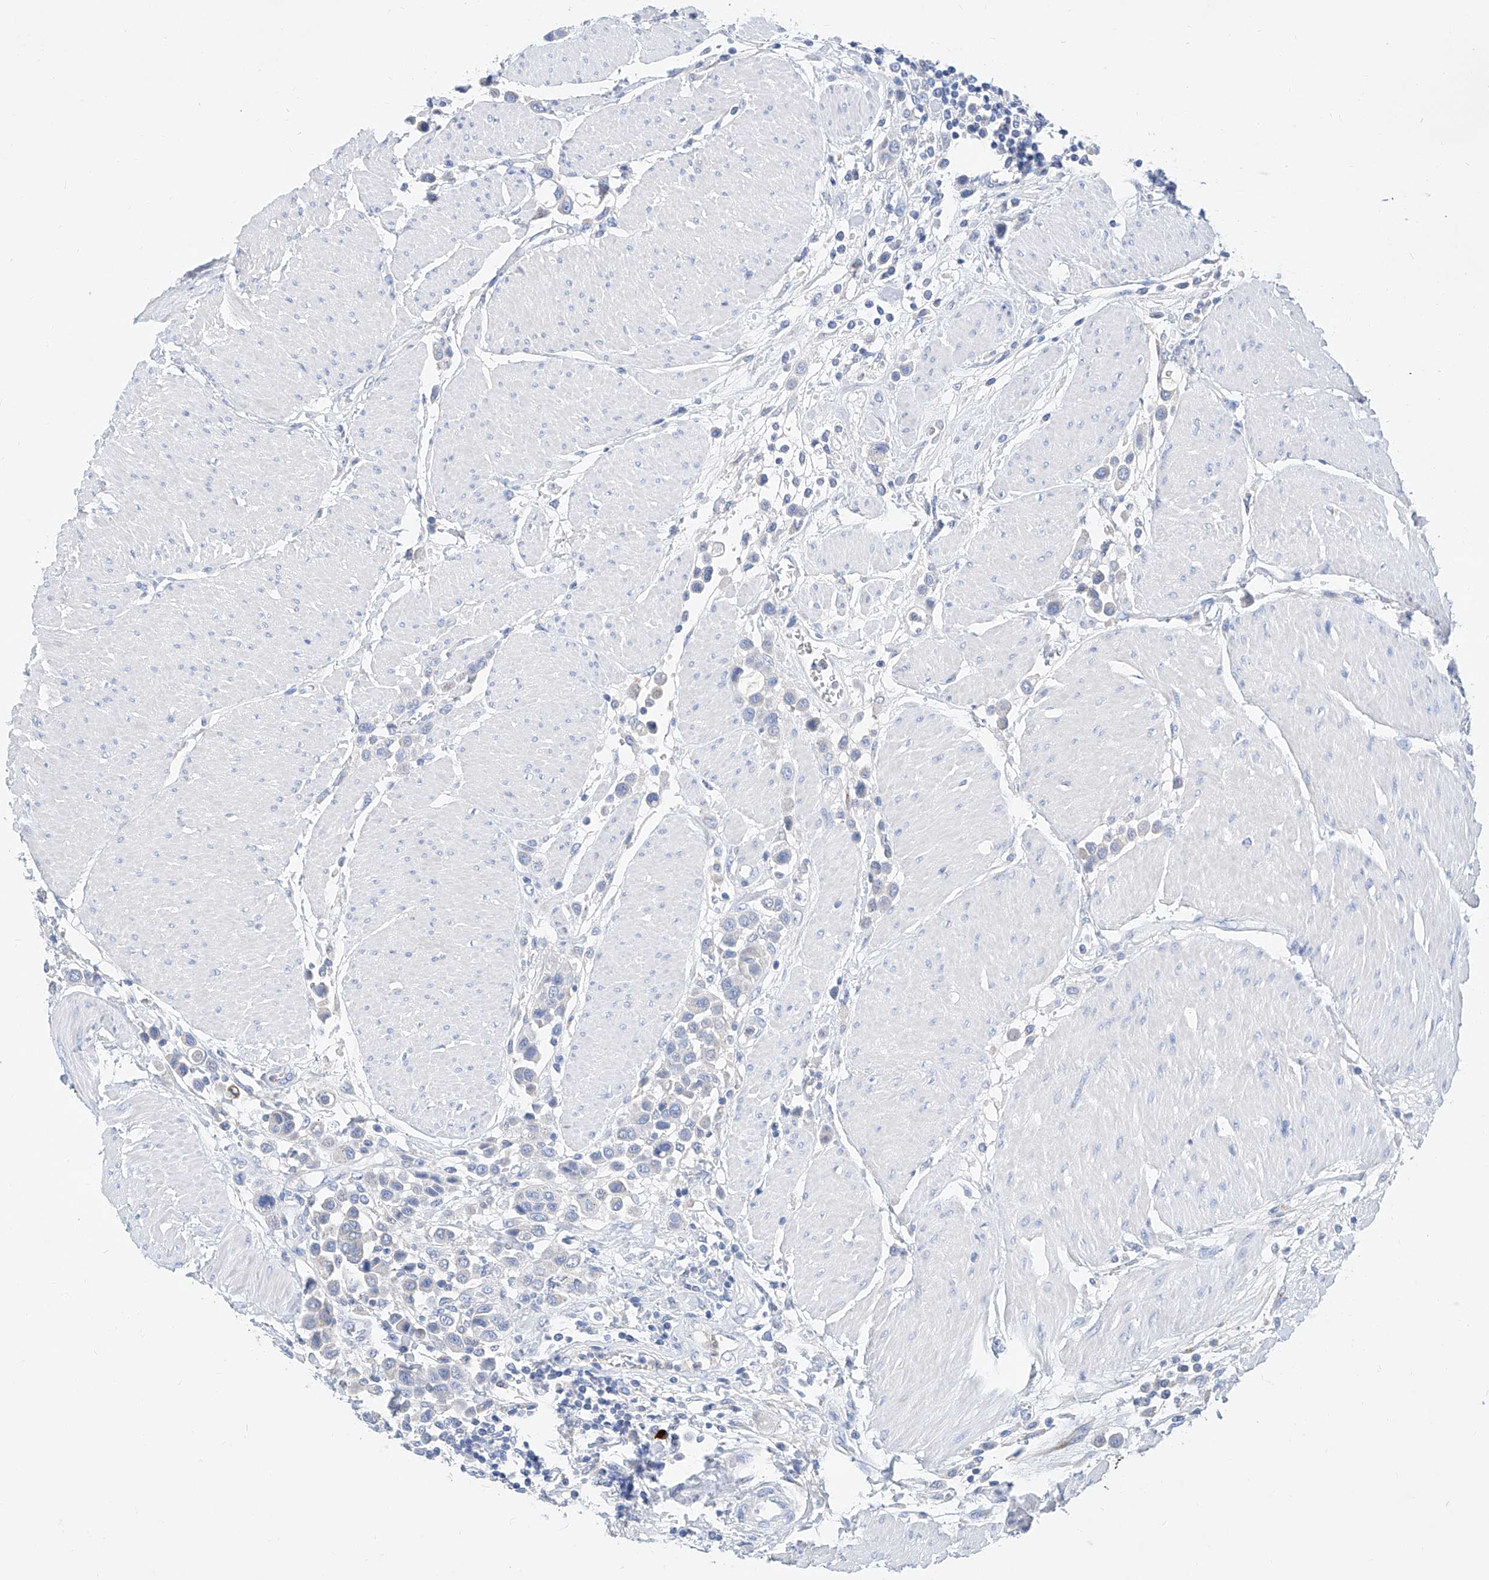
{"staining": {"intensity": "negative", "quantity": "none", "location": "none"}, "tissue": "urothelial cancer", "cell_type": "Tumor cells", "image_type": "cancer", "snomed": [{"axis": "morphology", "description": "Urothelial carcinoma, High grade"}, {"axis": "topography", "description": "Urinary bladder"}], "caption": "The photomicrograph displays no significant positivity in tumor cells of high-grade urothelial carcinoma.", "gene": "SLC25A29", "patient": {"sex": "male", "age": 50}}